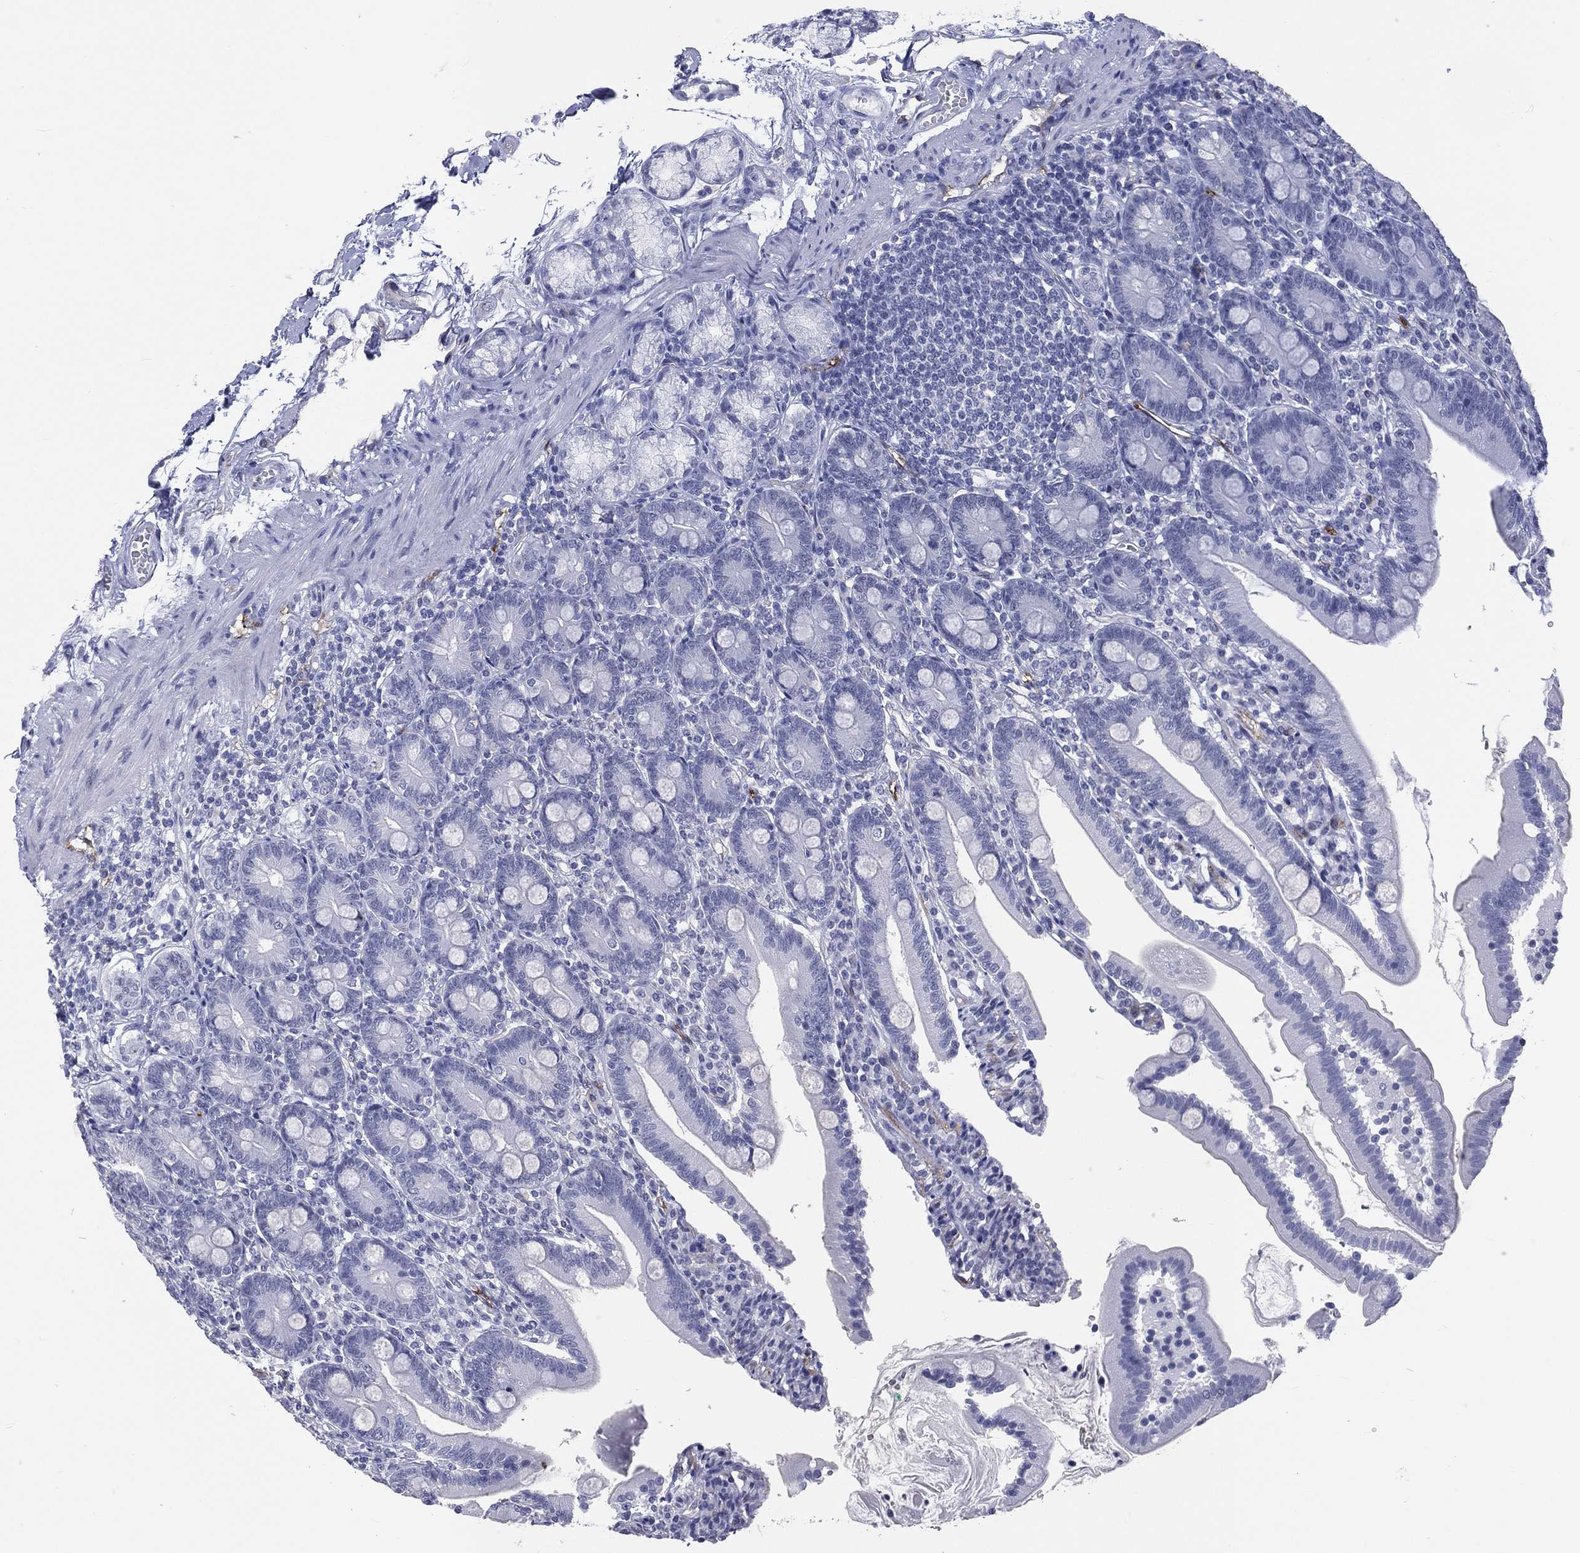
{"staining": {"intensity": "negative", "quantity": "none", "location": "none"}, "tissue": "duodenum", "cell_type": "Glandular cells", "image_type": "normal", "snomed": [{"axis": "morphology", "description": "Normal tissue, NOS"}, {"axis": "topography", "description": "Duodenum"}], "caption": "Immunohistochemistry (IHC) histopathology image of unremarkable human duodenum stained for a protein (brown), which shows no expression in glandular cells.", "gene": "SSX1", "patient": {"sex": "female", "age": 67}}